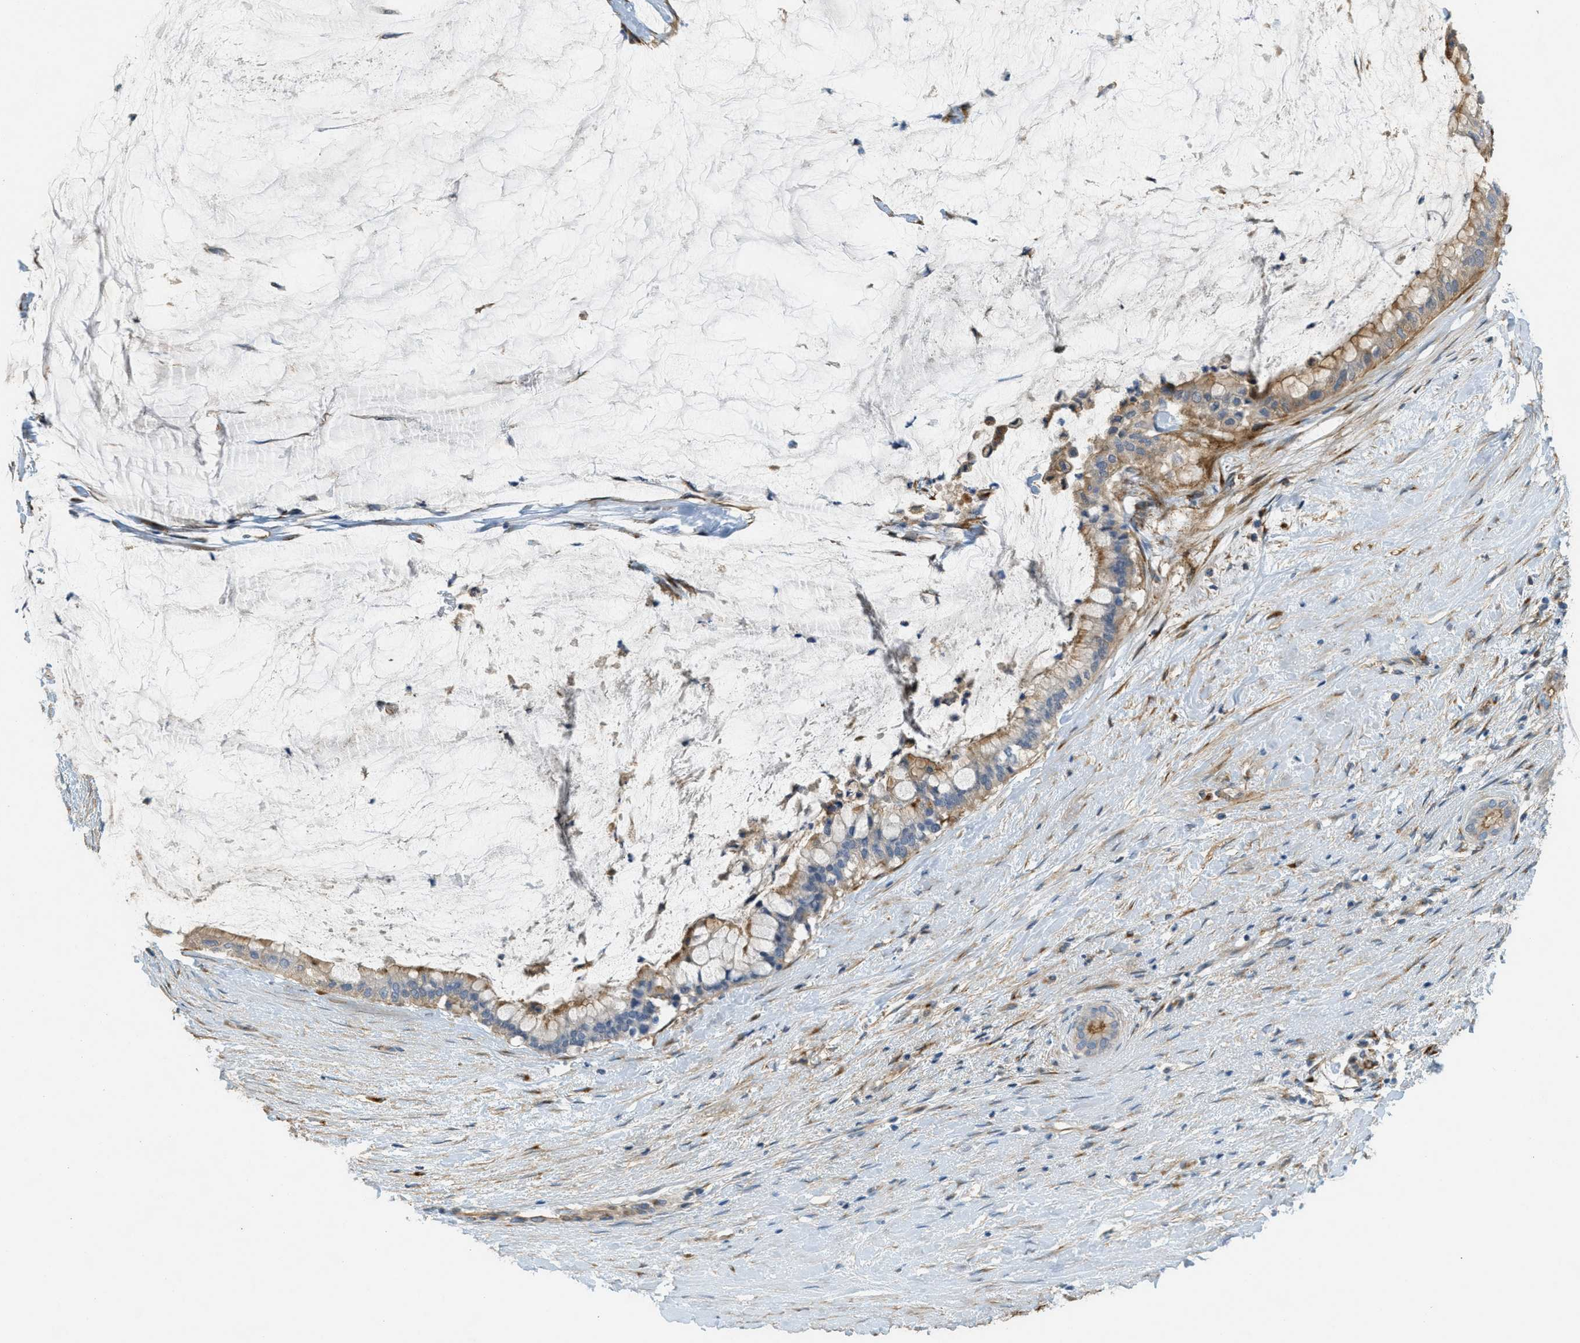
{"staining": {"intensity": "moderate", "quantity": "25%-75%", "location": "cytoplasmic/membranous"}, "tissue": "pancreatic cancer", "cell_type": "Tumor cells", "image_type": "cancer", "snomed": [{"axis": "morphology", "description": "Adenocarcinoma, NOS"}, {"axis": "topography", "description": "Pancreas"}], "caption": "Immunohistochemical staining of human pancreatic adenocarcinoma exhibits moderate cytoplasmic/membranous protein positivity in approximately 25%-75% of tumor cells.", "gene": "ADCY5", "patient": {"sex": "male", "age": 41}}